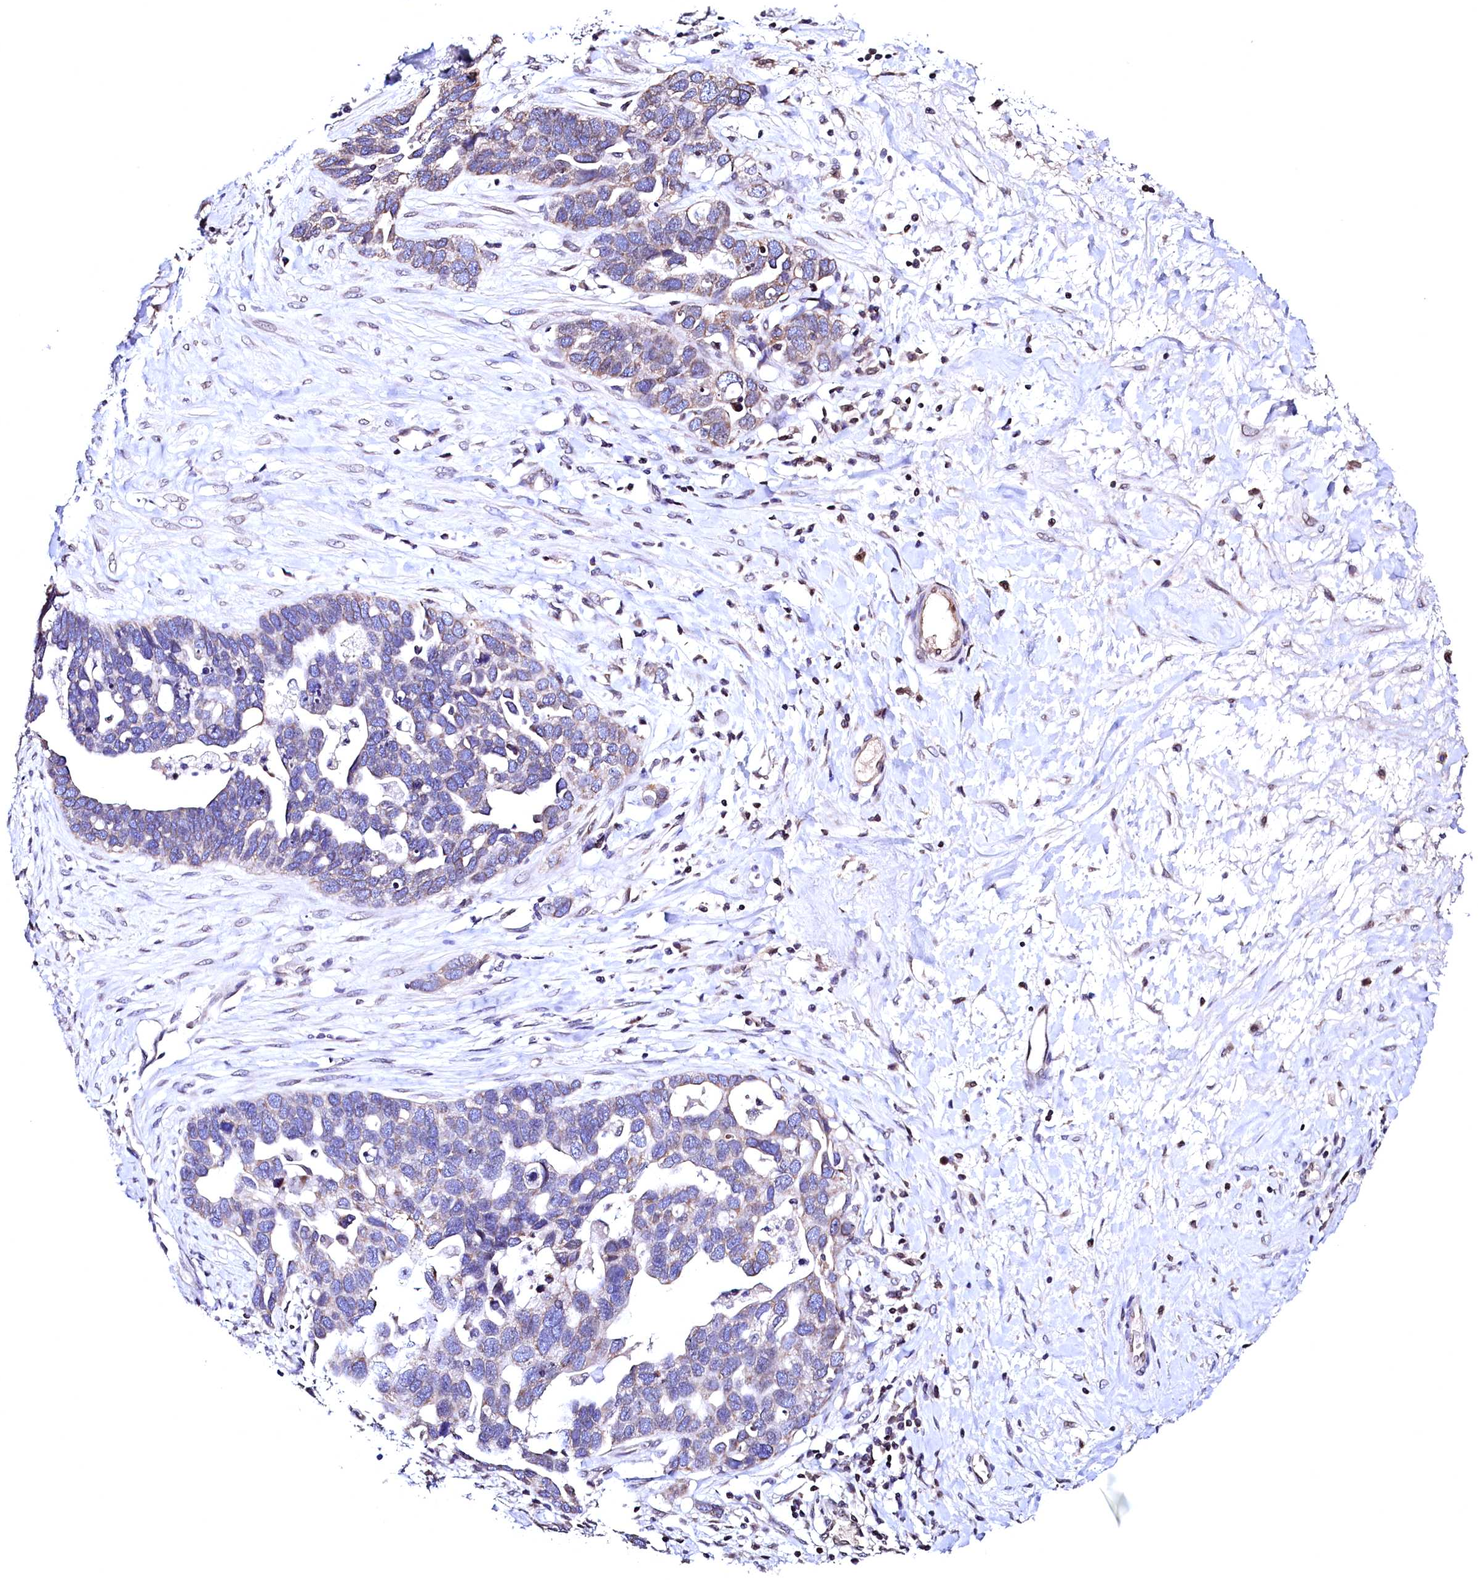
{"staining": {"intensity": "weak", "quantity": "<25%", "location": "cytoplasmic/membranous"}, "tissue": "ovarian cancer", "cell_type": "Tumor cells", "image_type": "cancer", "snomed": [{"axis": "morphology", "description": "Cystadenocarcinoma, serous, NOS"}, {"axis": "topography", "description": "Ovary"}], "caption": "Immunohistochemical staining of ovarian cancer reveals no significant positivity in tumor cells.", "gene": "HAND1", "patient": {"sex": "female", "age": 54}}